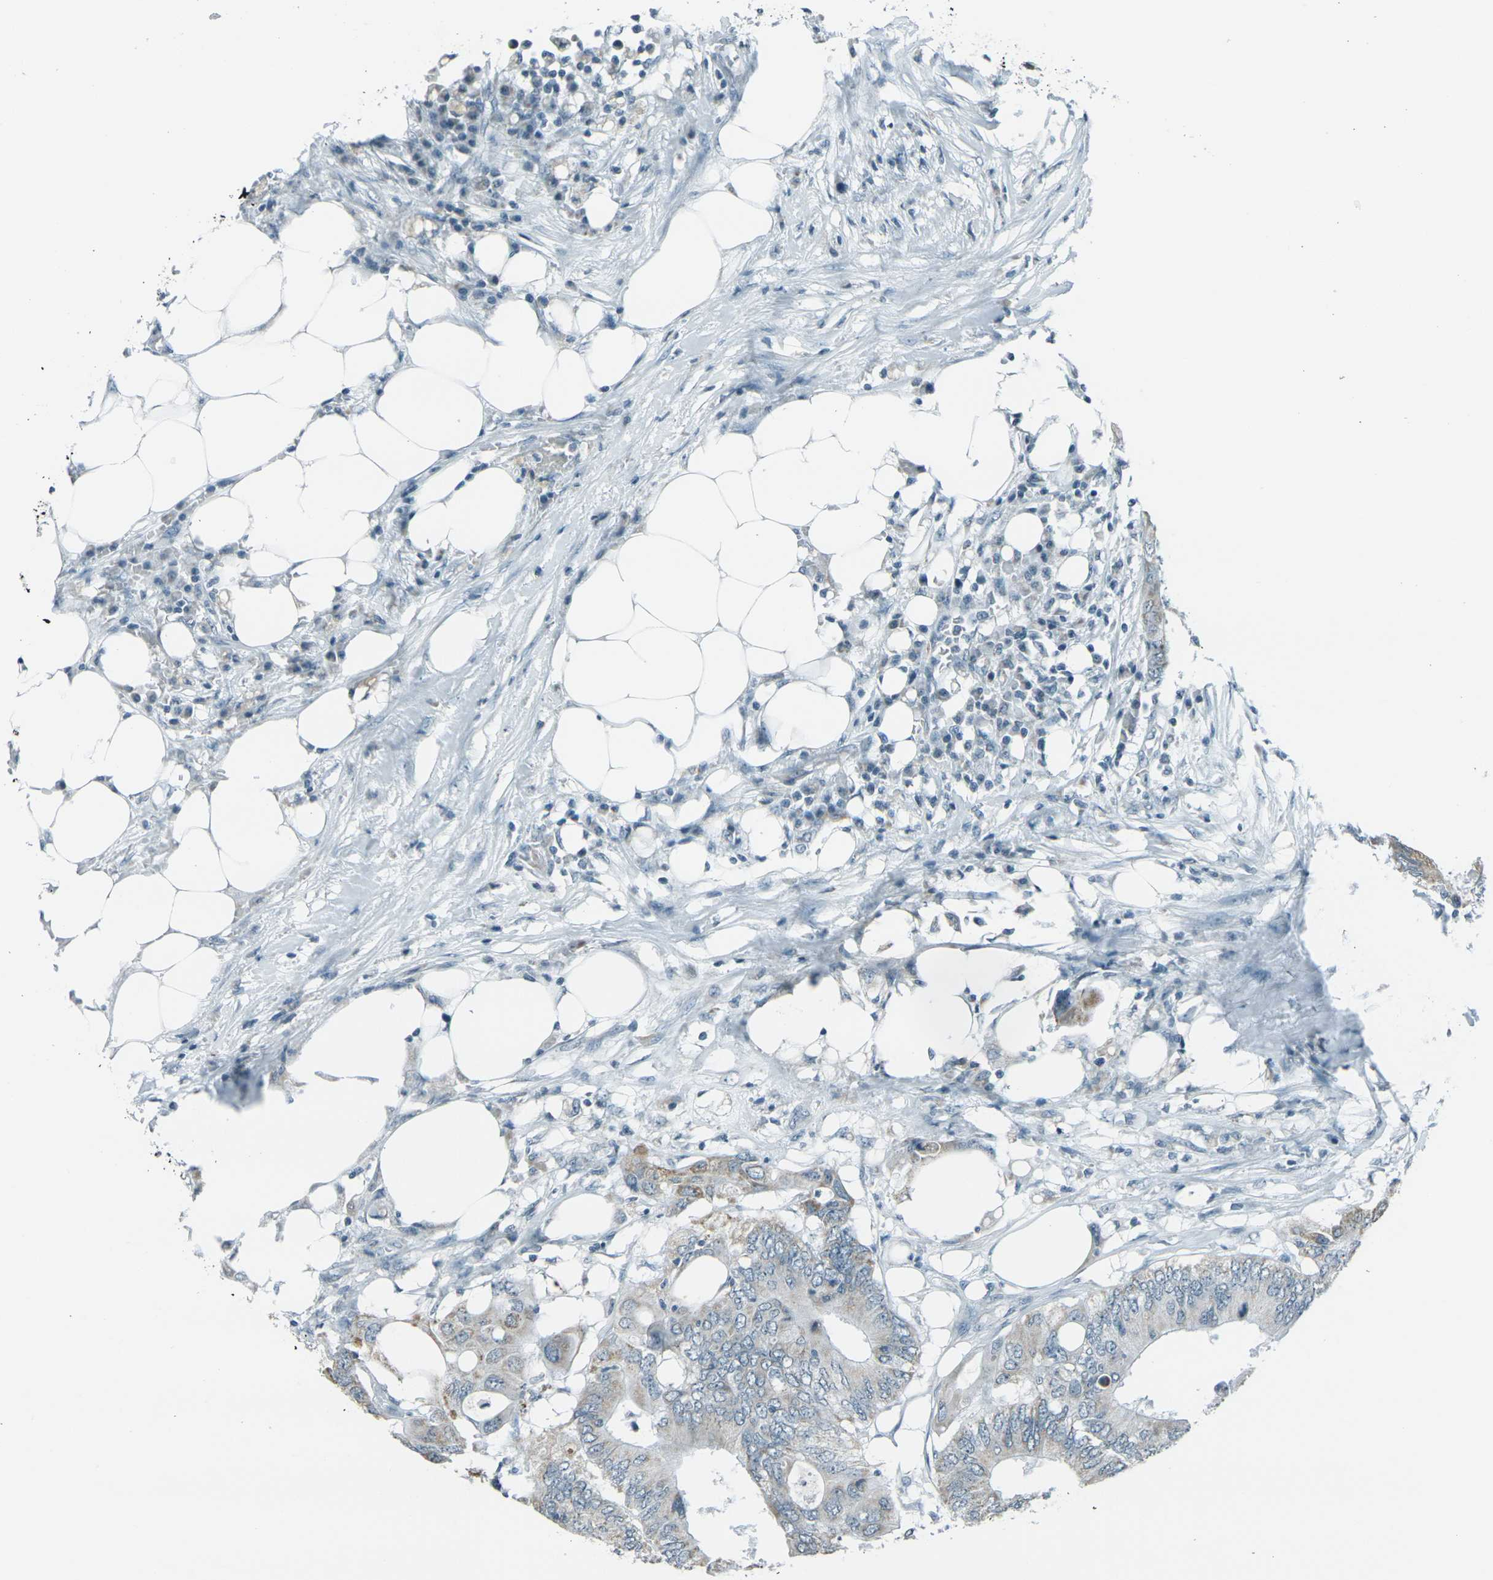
{"staining": {"intensity": "weak", "quantity": ">75%", "location": "cytoplasmic/membranous"}, "tissue": "colorectal cancer", "cell_type": "Tumor cells", "image_type": "cancer", "snomed": [{"axis": "morphology", "description": "Adenocarcinoma, NOS"}, {"axis": "topography", "description": "Colon"}], "caption": "Tumor cells show low levels of weak cytoplasmic/membranous expression in about >75% of cells in colorectal cancer (adenocarcinoma).", "gene": "H2BC1", "patient": {"sex": "male", "age": 71}}